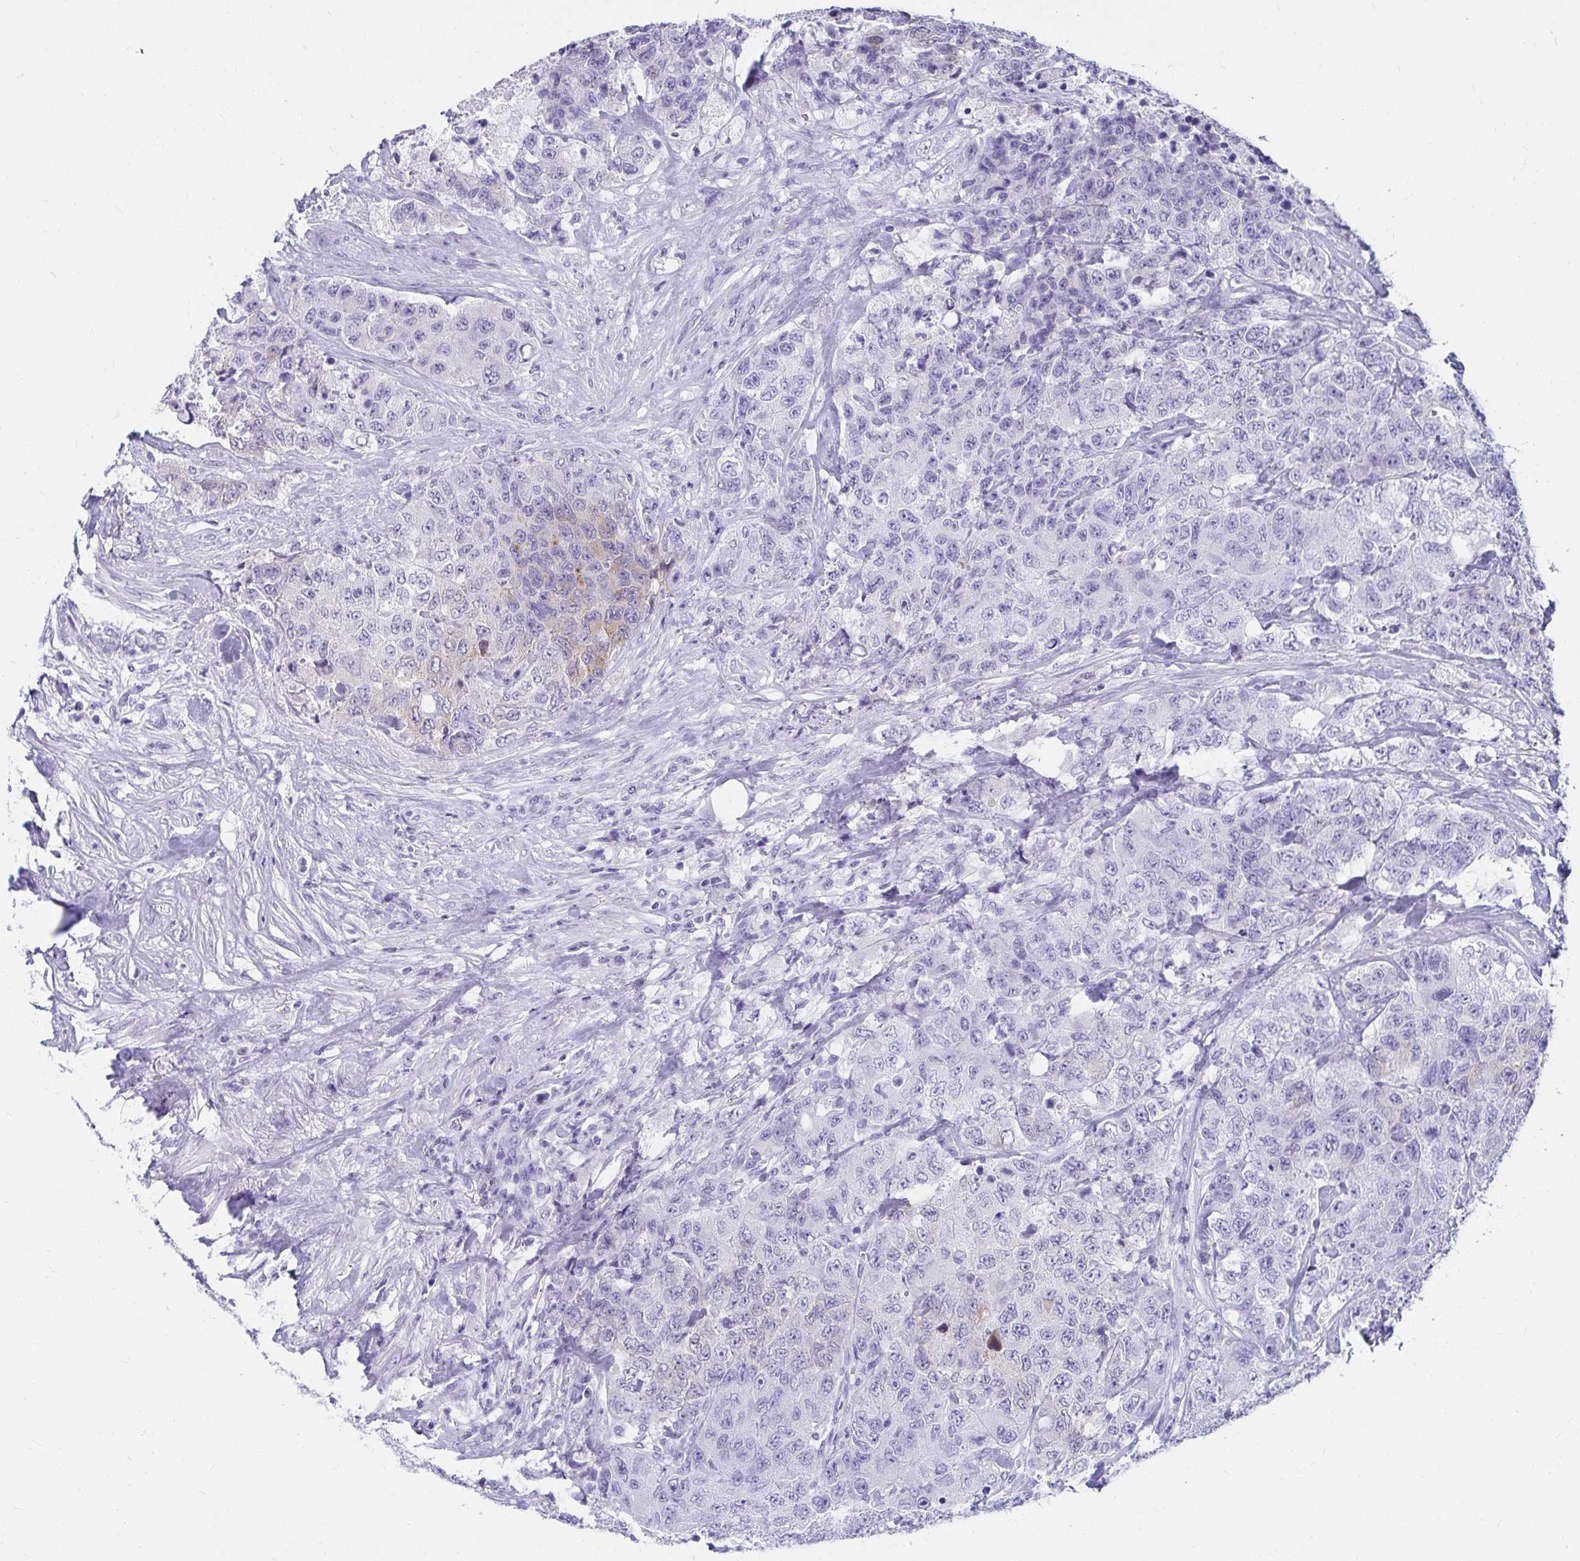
{"staining": {"intensity": "weak", "quantity": "<25%", "location": "cytoplasmic/membranous"}, "tissue": "urothelial cancer", "cell_type": "Tumor cells", "image_type": "cancer", "snomed": [{"axis": "morphology", "description": "Urothelial carcinoma, High grade"}, {"axis": "topography", "description": "Urinary bladder"}], "caption": "Immunohistochemical staining of urothelial cancer displays no significant expression in tumor cells.", "gene": "DPEP3", "patient": {"sex": "female", "age": 78}}